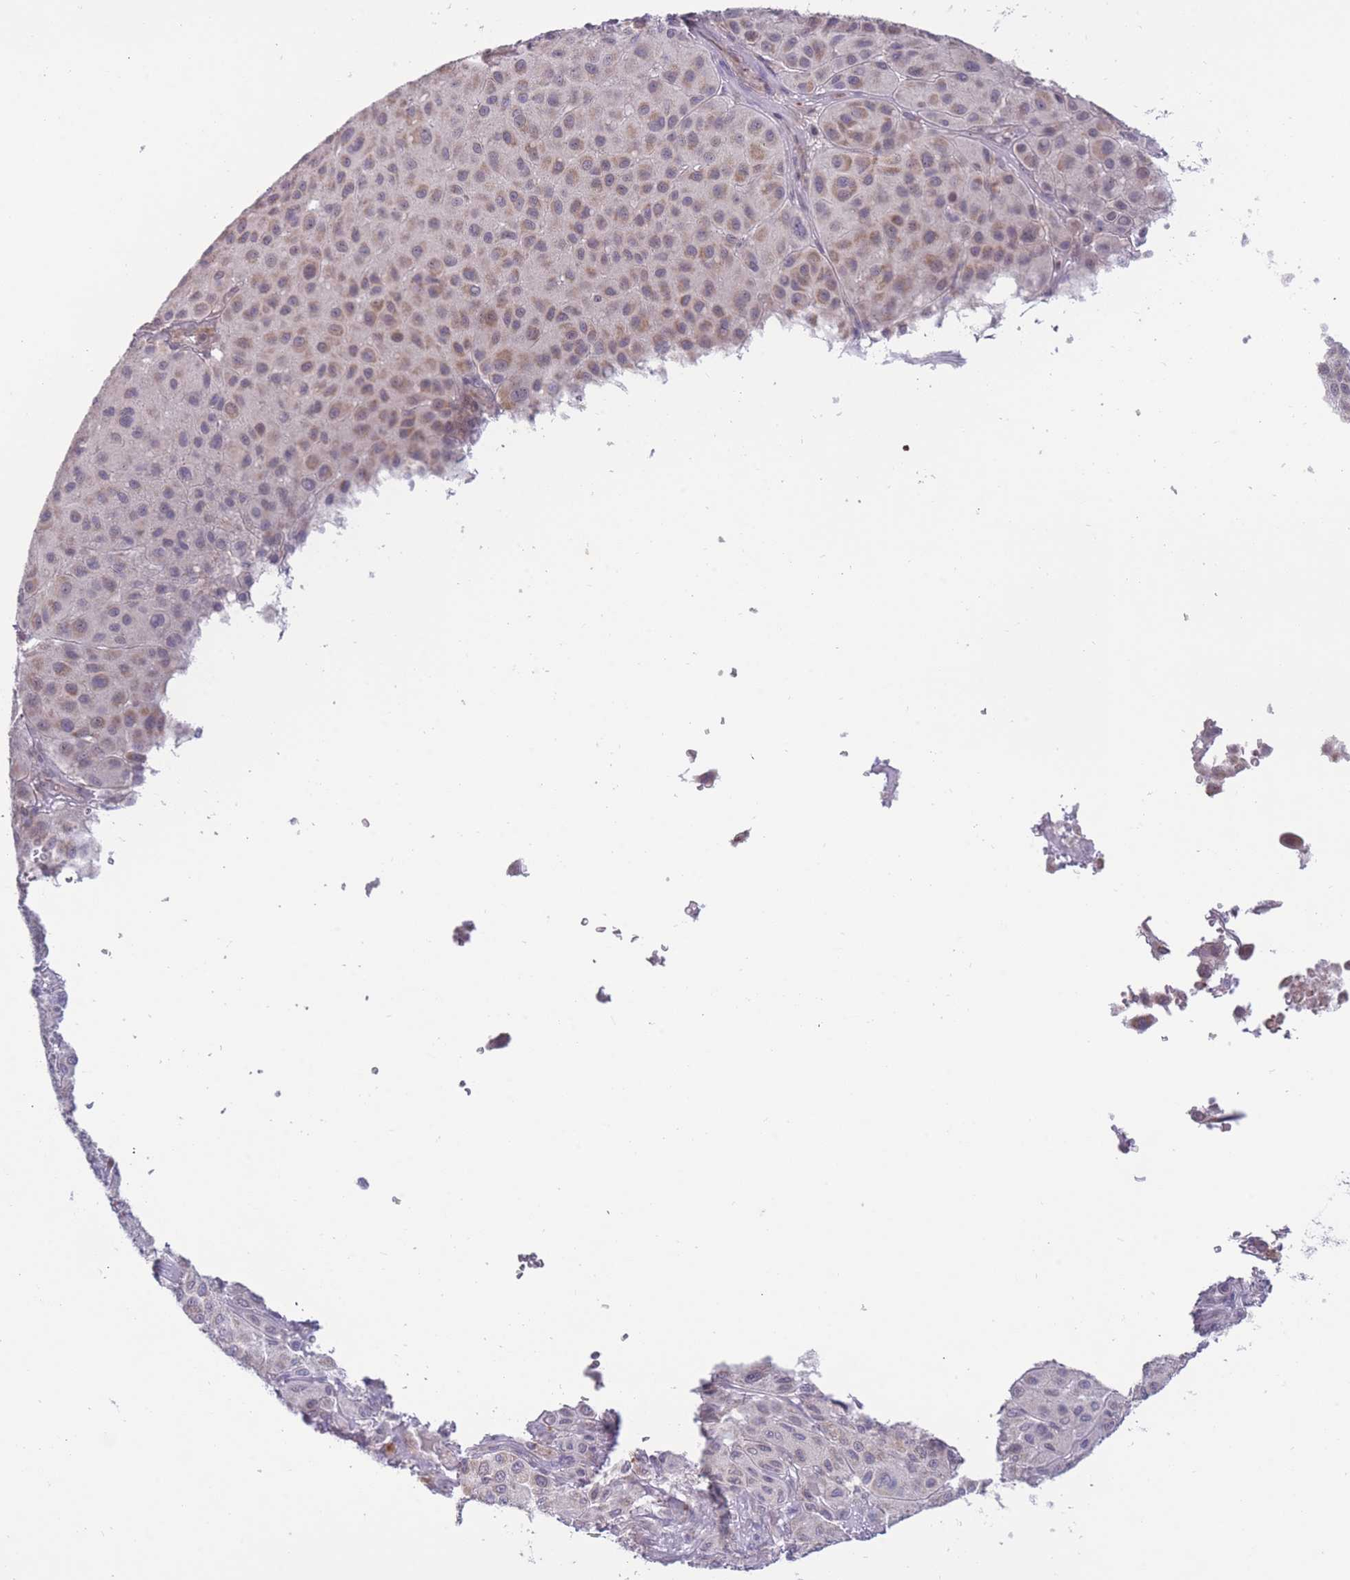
{"staining": {"intensity": "moderate", "quantity": ">75%", "location": "nuclear"}, "tissue": "melanoma", "cell_type": "Tumor cells", "image_type": "cancer", "snomed": [{"axis": "morphology", "description": "Malignant melanoma, Metastatic site"}, {"axis": "topography", "description": "Smooth muscle"}], "caption": "This image demonstrates malignant melanoma (metastatic site) stained with immunohistochemistry to label a protein in brown. The nuclear of tumor cells show moderate positivity for the protein. Nuclei are counter-stained blue.", "gene": "MCIDAS", "patient": {"sex": "male", "age": 41}}